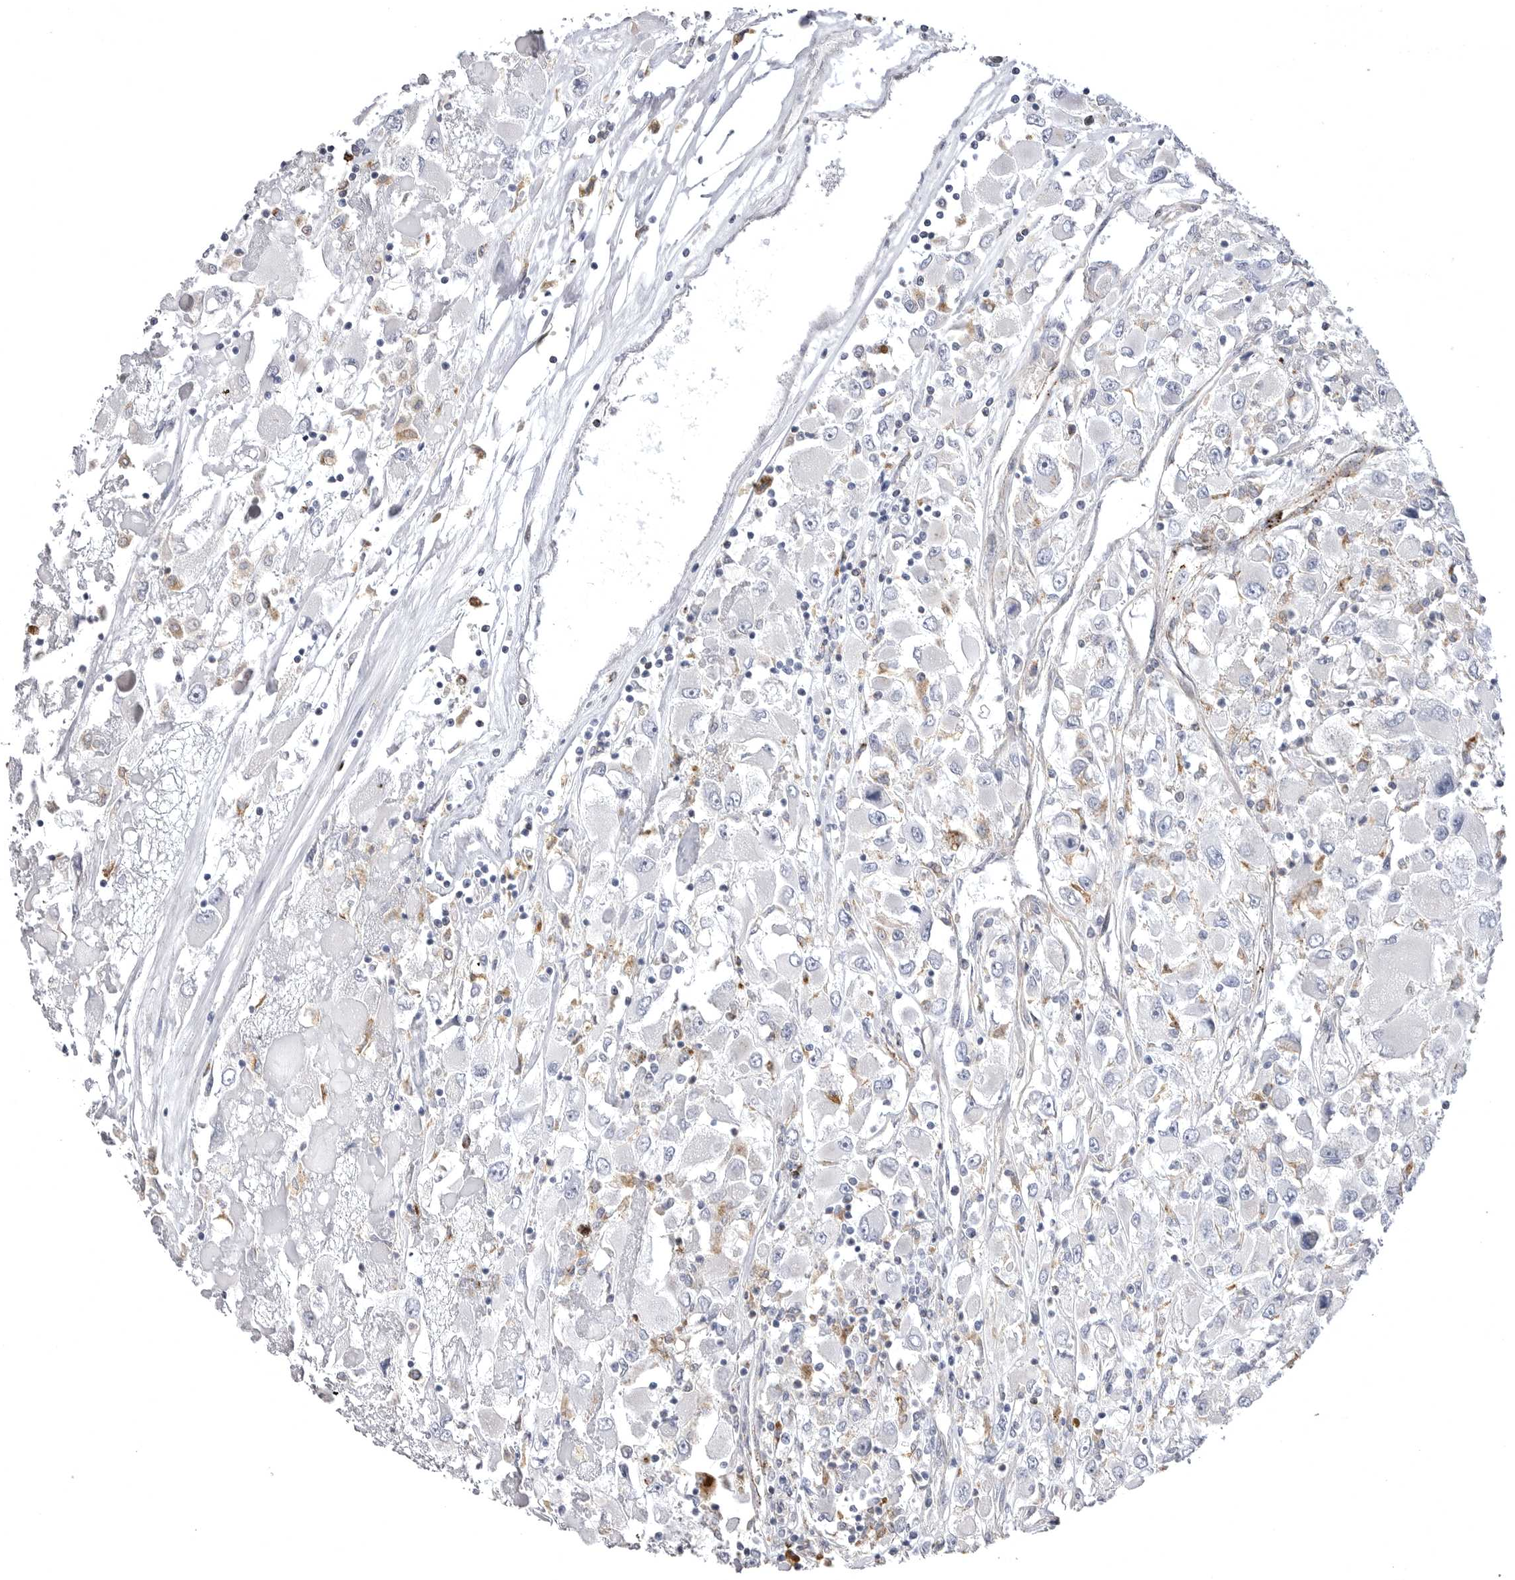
{"staining": {"intensity": "negative", "quantity": "none", "location": "none"}, "tissue": "renal cancer", "cell_type": "Tumor cells", "image_type": "cancer", "snomed": [{"axis": "morphology", "description": "Adenocarcinoma, NOS"}, {"axis": "topography", "description": "Kidney"}], "caption": "IHC of renal cancer demonstrates no staining in tumor cells. (DAB IHC with hematoxylin counter stain).", "gene": "PSPN", "patient": {"sex": "female", "age": 52}}